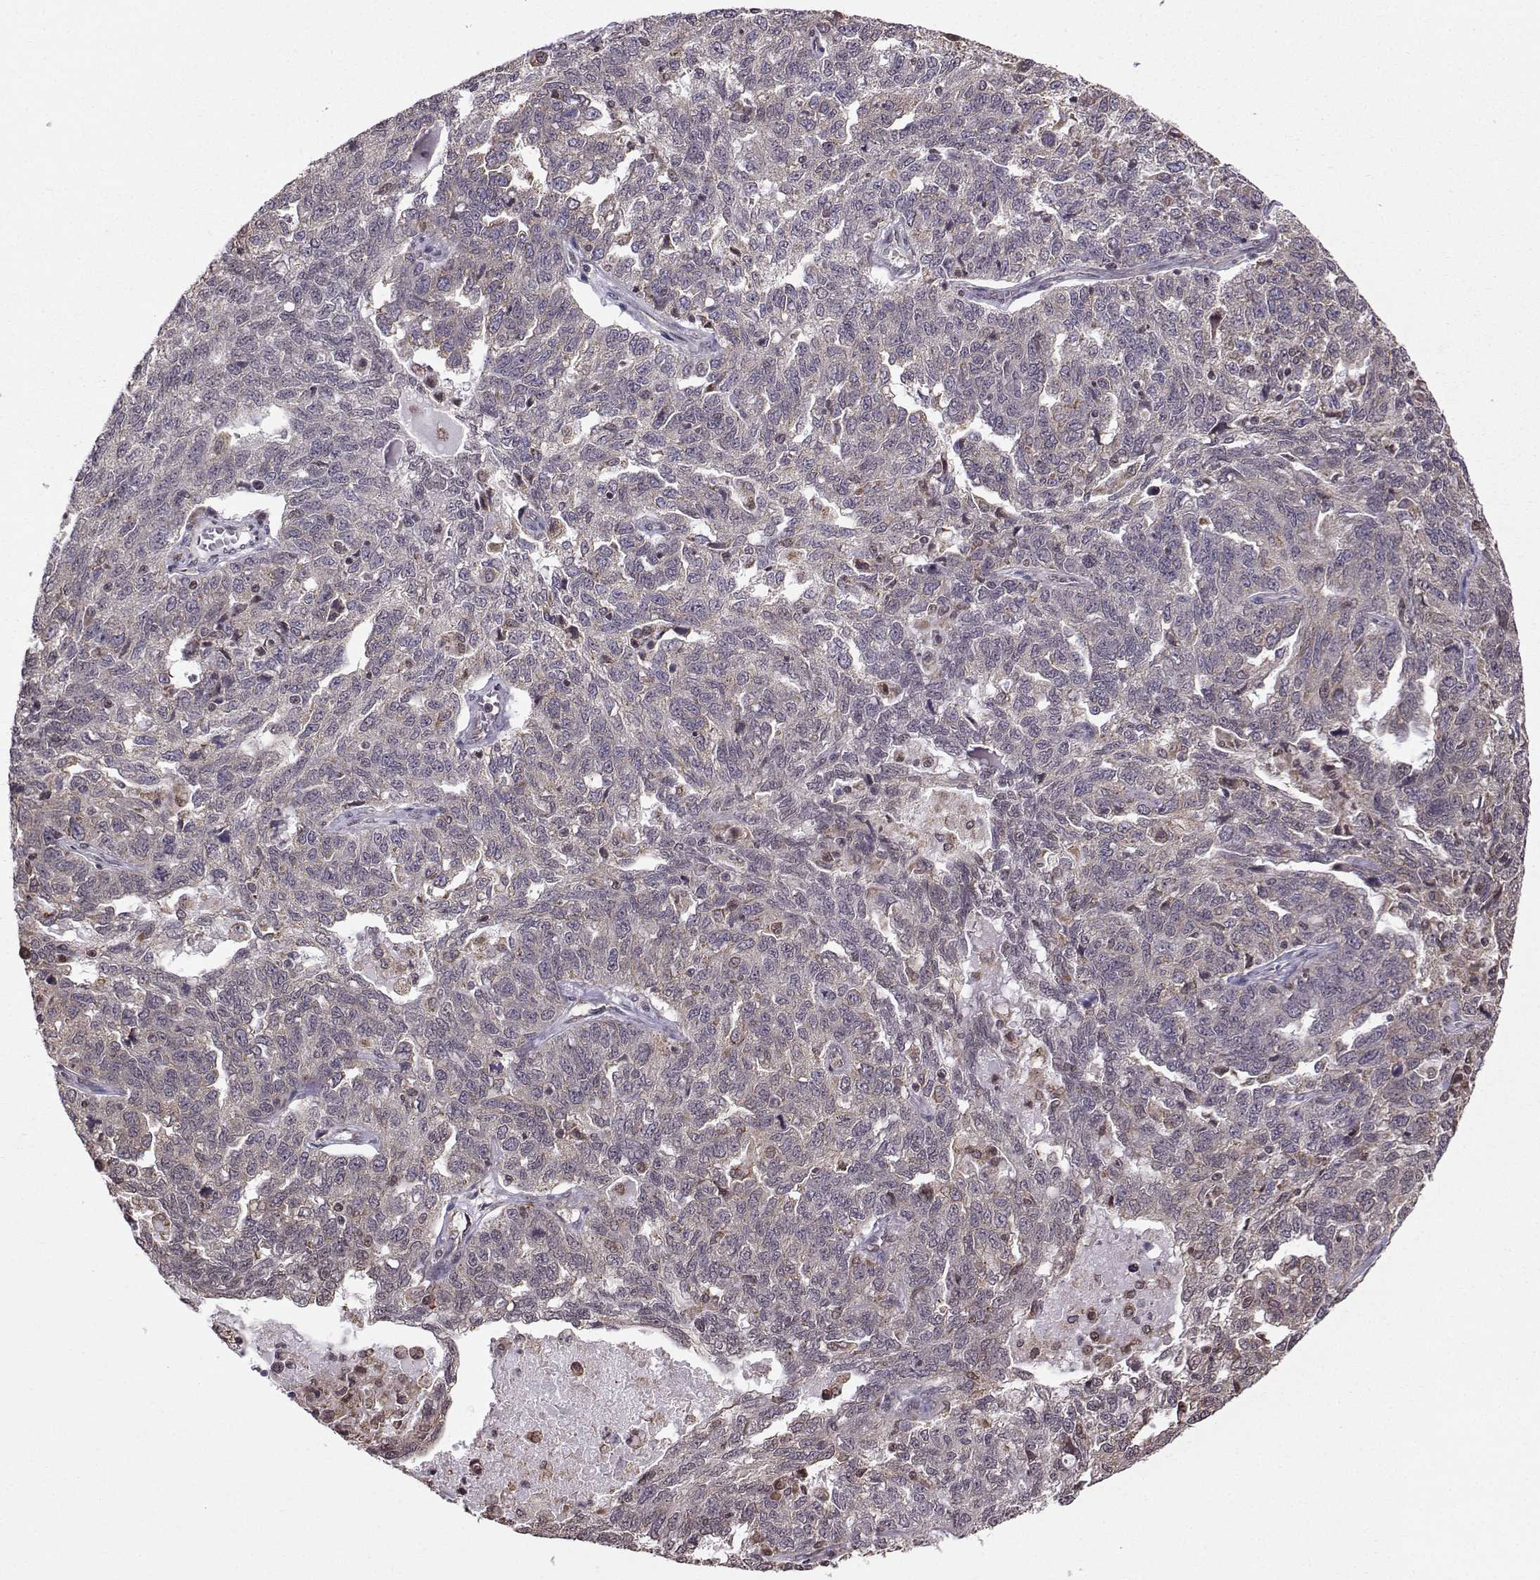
{"staining": {"intensity": "negative", "quantity": "none", "location": "none"}, "tissue": "ovarian cancer", "cell_type": "Tumor cells", "image_type": "cancer", "snomed": [{"axis": "morphology", "description": "Cystadenocarcinoma, serous, NOS"}, {"axis": "topography", "description": "Ovary"}], "caption": "Immunohistochemistry (IHC) of ovarian serous cystadenocarcinoma exhibits no expression in tumor cells. (DAB (3,3'-diaminobenzidine) immunohistochemistry (IHC) with hematoxylin counter stain).", "gene": "EZH1", "patient": {"sex": "female", "age": 71}}